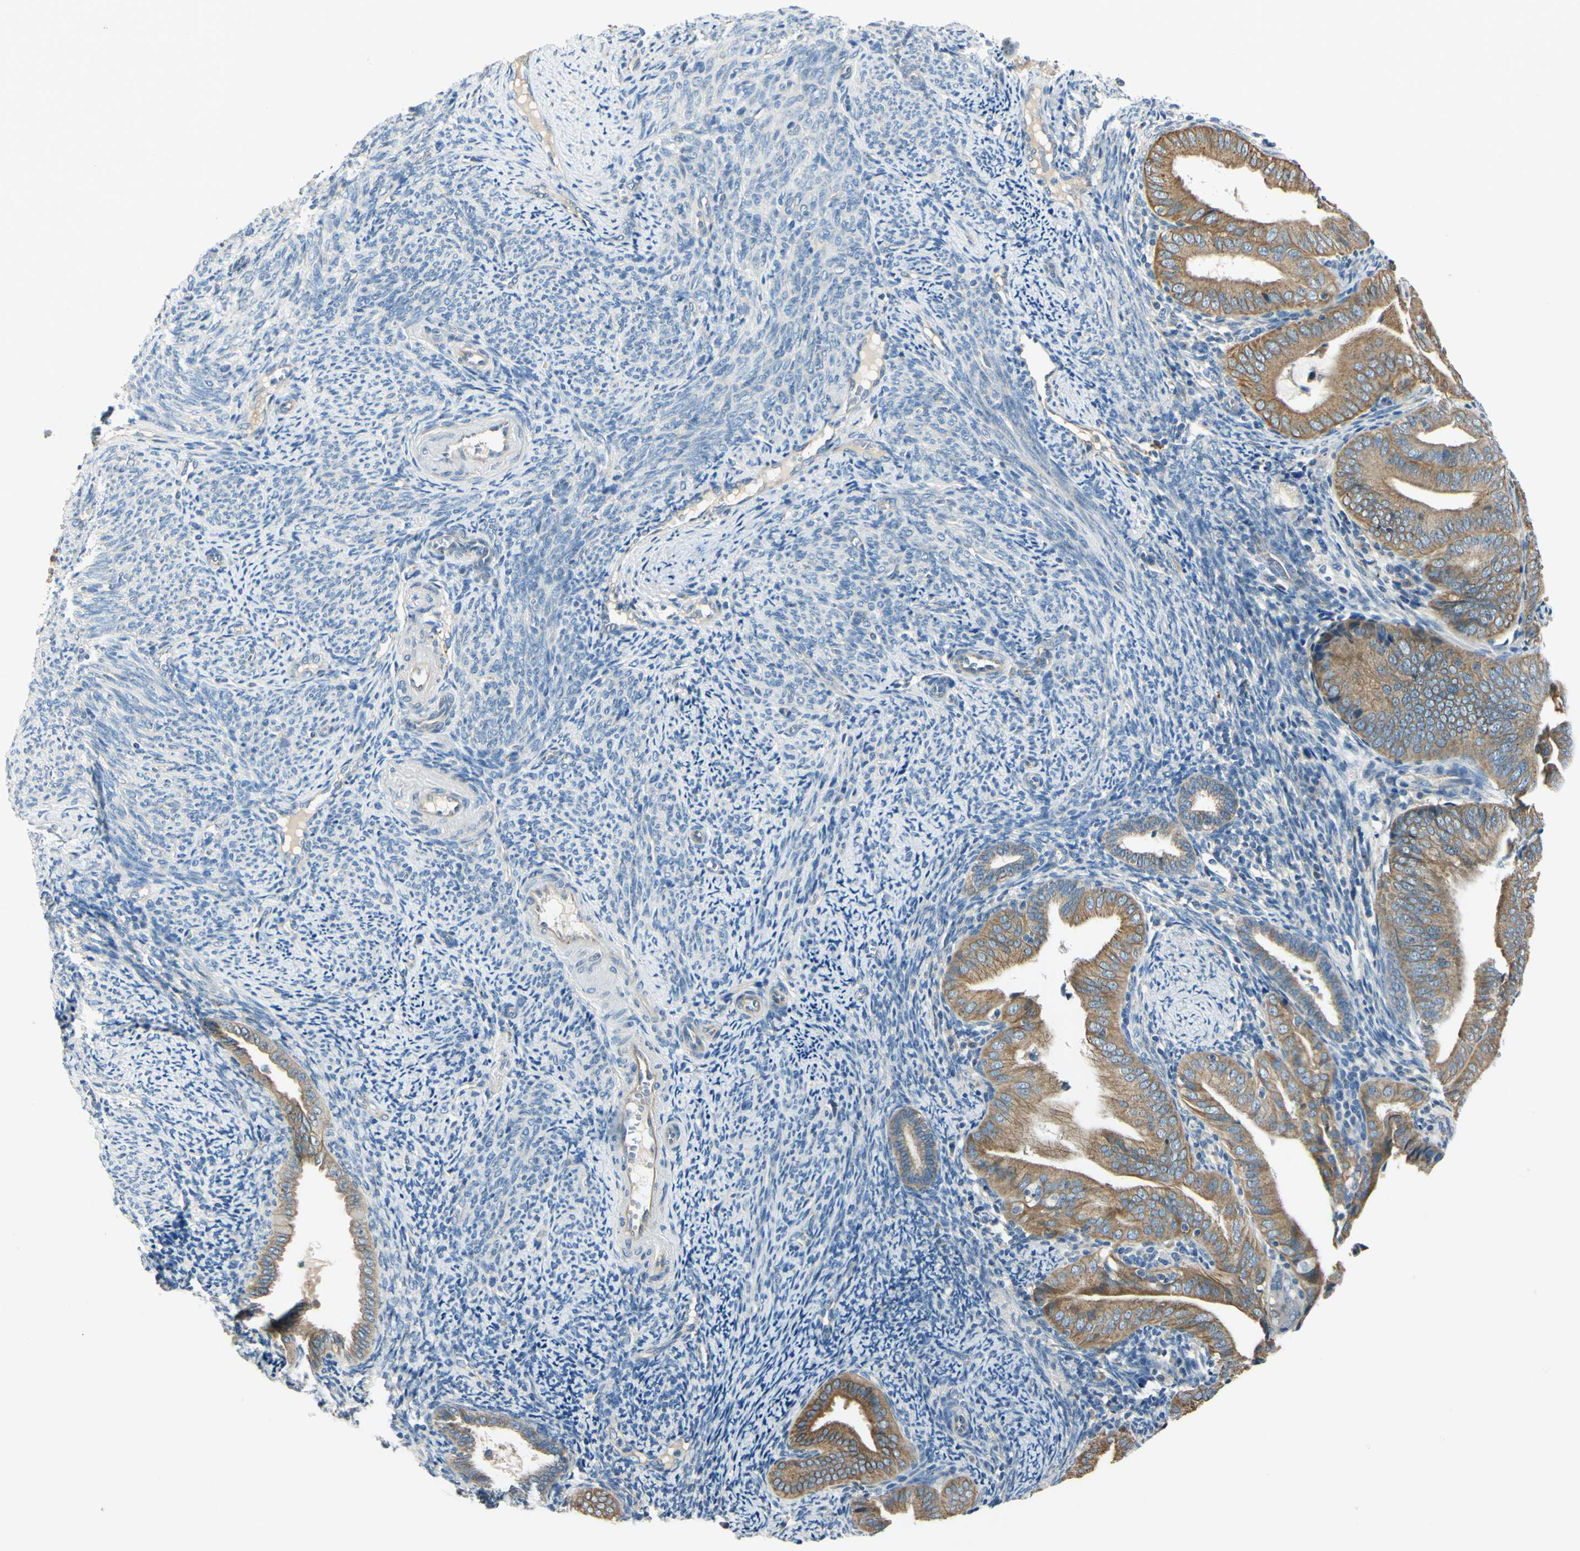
{"staining": {"intensity": "moderate", "quantity": ">75%", "location": "cytoplasmic/membranous"}, "tissue": "endometrial cancer", "cell_type": "Tumor cells", "image_type": "cancer", "snomed": [{"axis": "morphology", "description": "Adenocarcinoma, NOS"}, {"axis": "topography", "description": "Endometrium"}], "caption": "Human endometrial cancer stained with a protein marker exhibits moderate staining in tumor cells.", "gene": "LAMA3", "patient": {"sex": "female", "age": 58}}